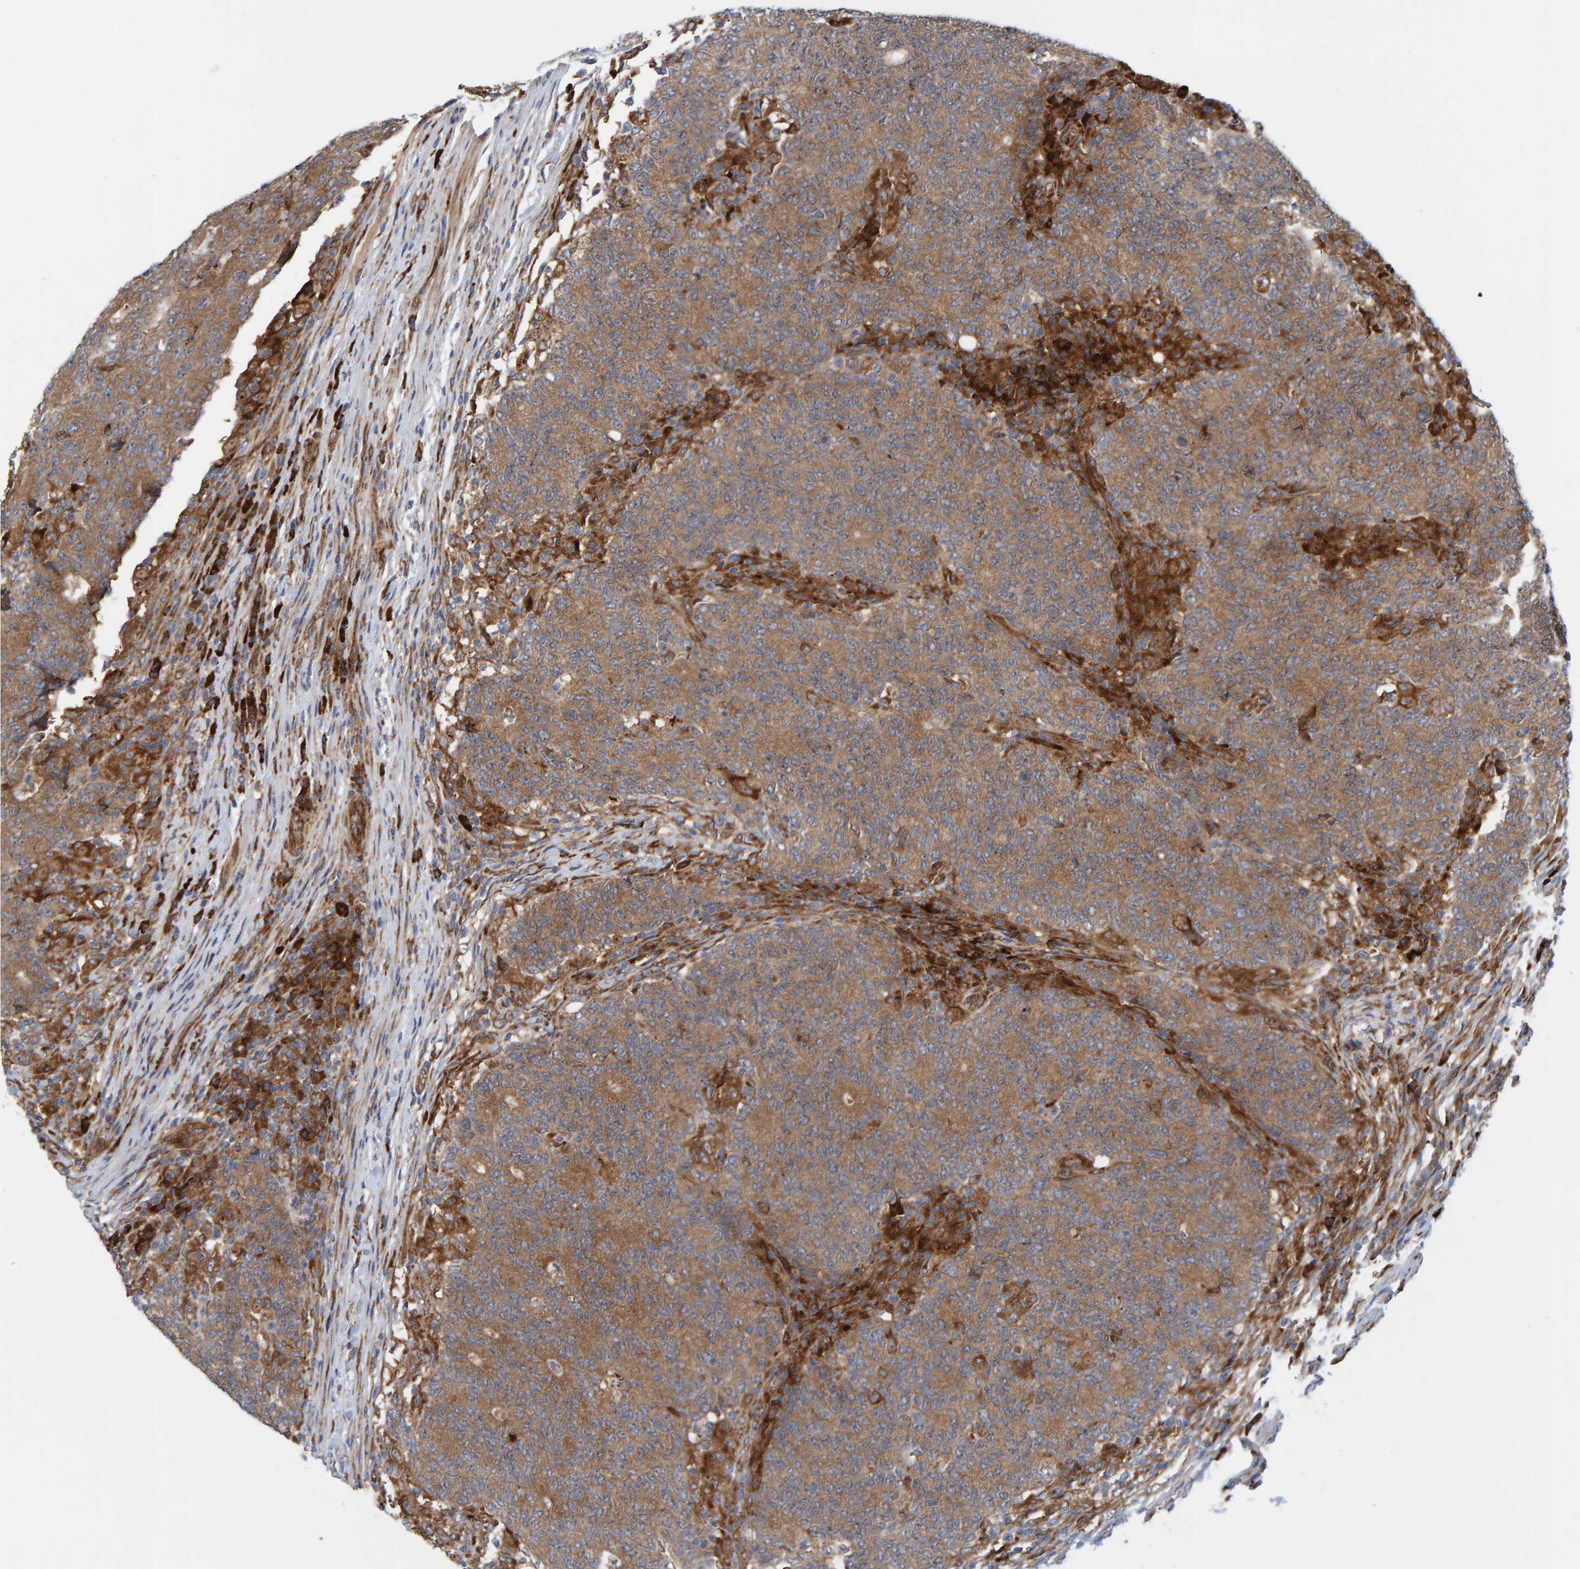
{"staining": {"intensity": "moderate", "quantity": ">75%", "location": "cytoplasmic/membranous"}, "tissue": "colorectal cancer", "cell_type": "Tumor cells", "image_type": "cancer", "snomed": [{"axis": "morphology", "description": "Normal tissue, NOS"}, {"axis": "morphology", "description": "Adenocarcinoma, NOS"}, {"axis": "topography", "description": "Colon"}], "caption": "Immunohistochemical staining of human colorectal adenocarcinoma exhibits medium levels of moderate cytoplasmic/membranous protein positivity in approximately >75% of tumor cells.", "gene": "KIAA0753", "patient": {"sex": "female", "age": 75}}